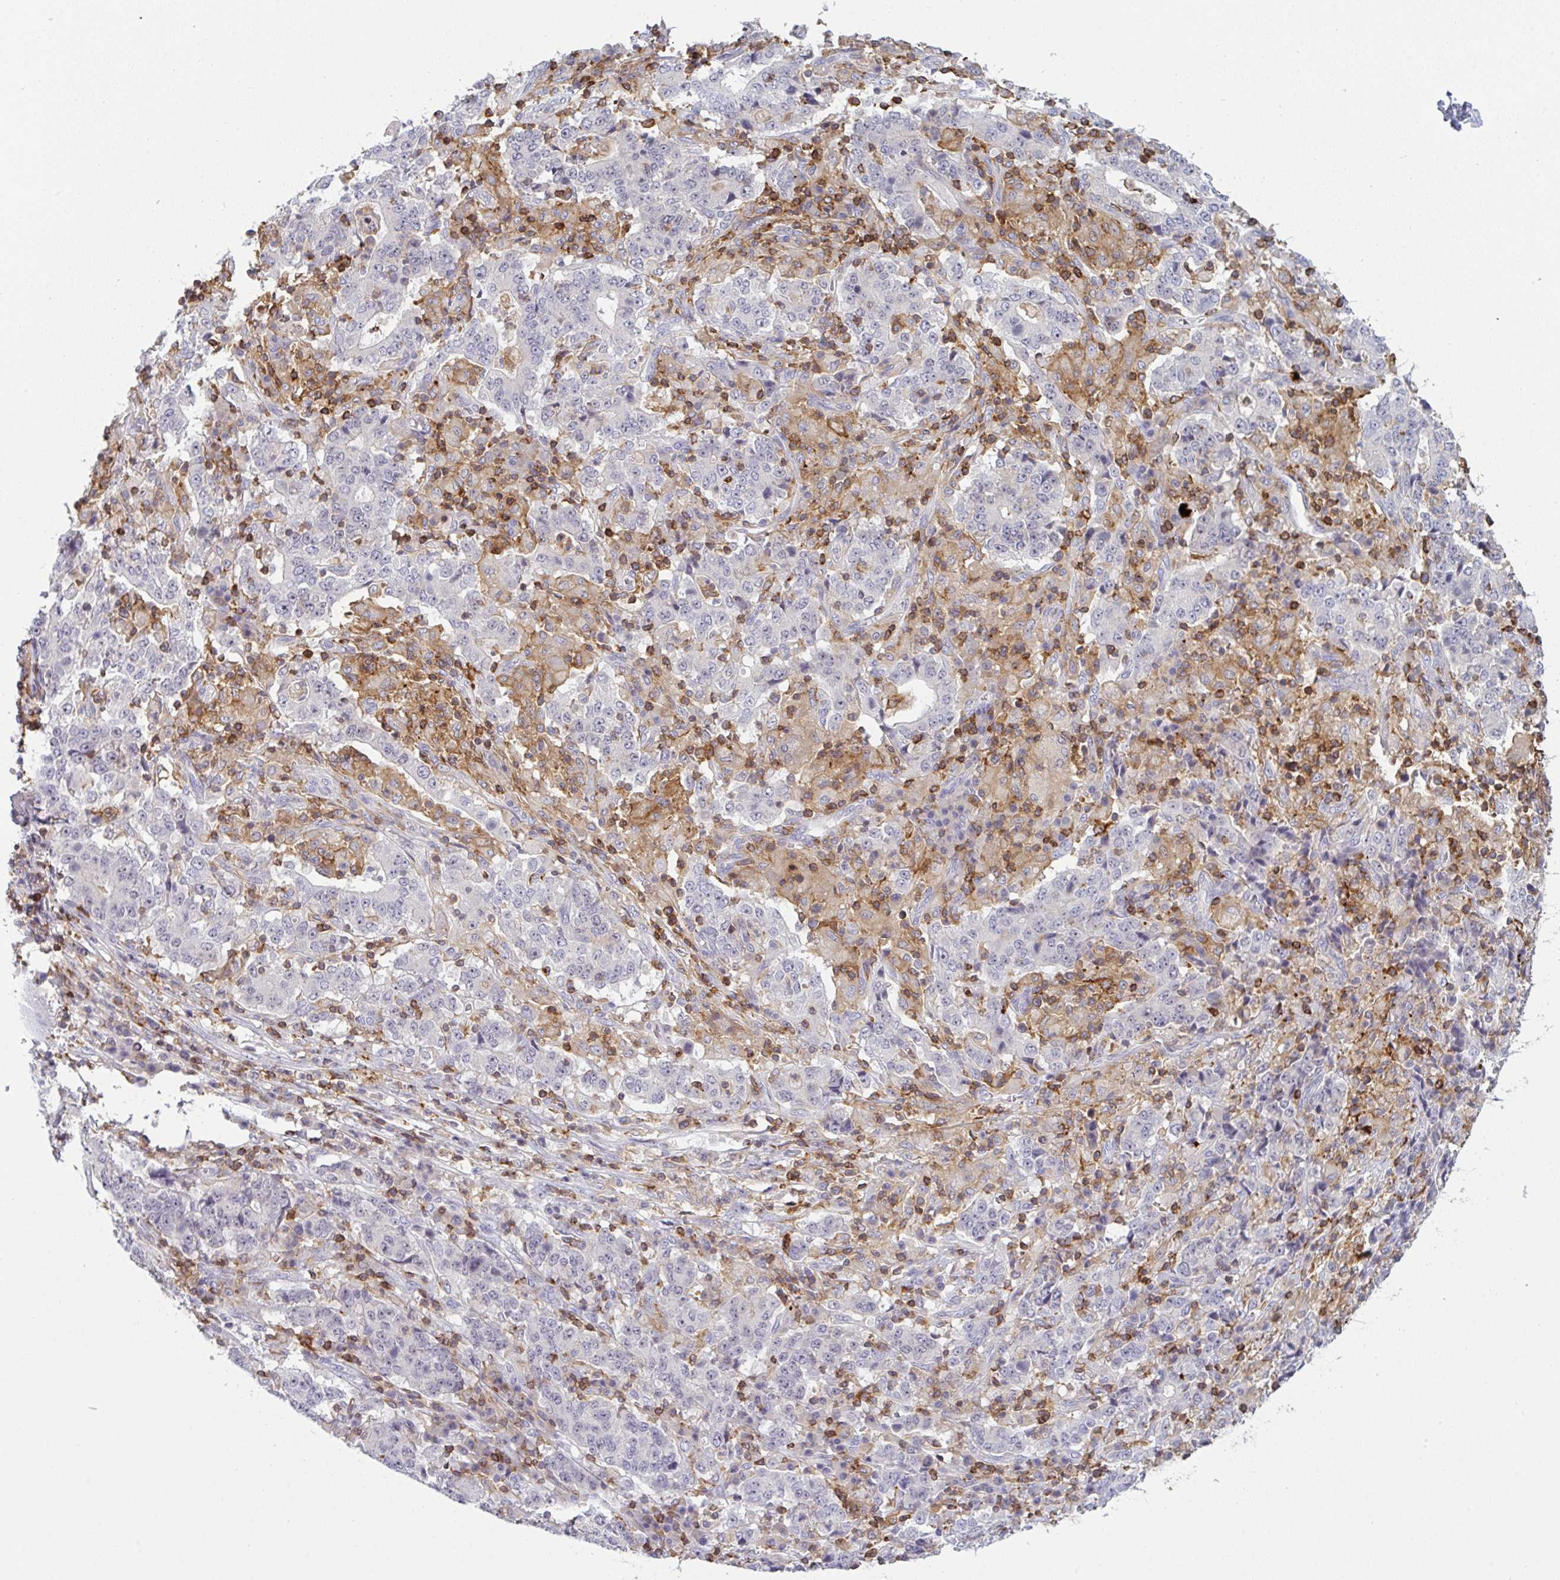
{"staining": {"intensity": "negative", "quantity": "none", "location": "none"}, "tissue": "stomach cancer", "cell_type": "Tumor cells", "image_type": "cancer", "snomed": [{"axis": "morphology", "description": "Normal tissue, NOS"}, {"axis": "morphology", "description": "Adenocarcinoma, NOS"}, {"axis": "topography", "description": "Stomach, upper"}, {"axis": "topography", "description": "Stomach"}], "caption": "High magnification brightfield microscopy of adenocarcinoma (stomach) stained with DAB (brown) and counterstained with hematoxylin (blue): tumor cells show no significant positivity.", "gene": "CD80", "patient": {"sex": "male", "age": 59}}